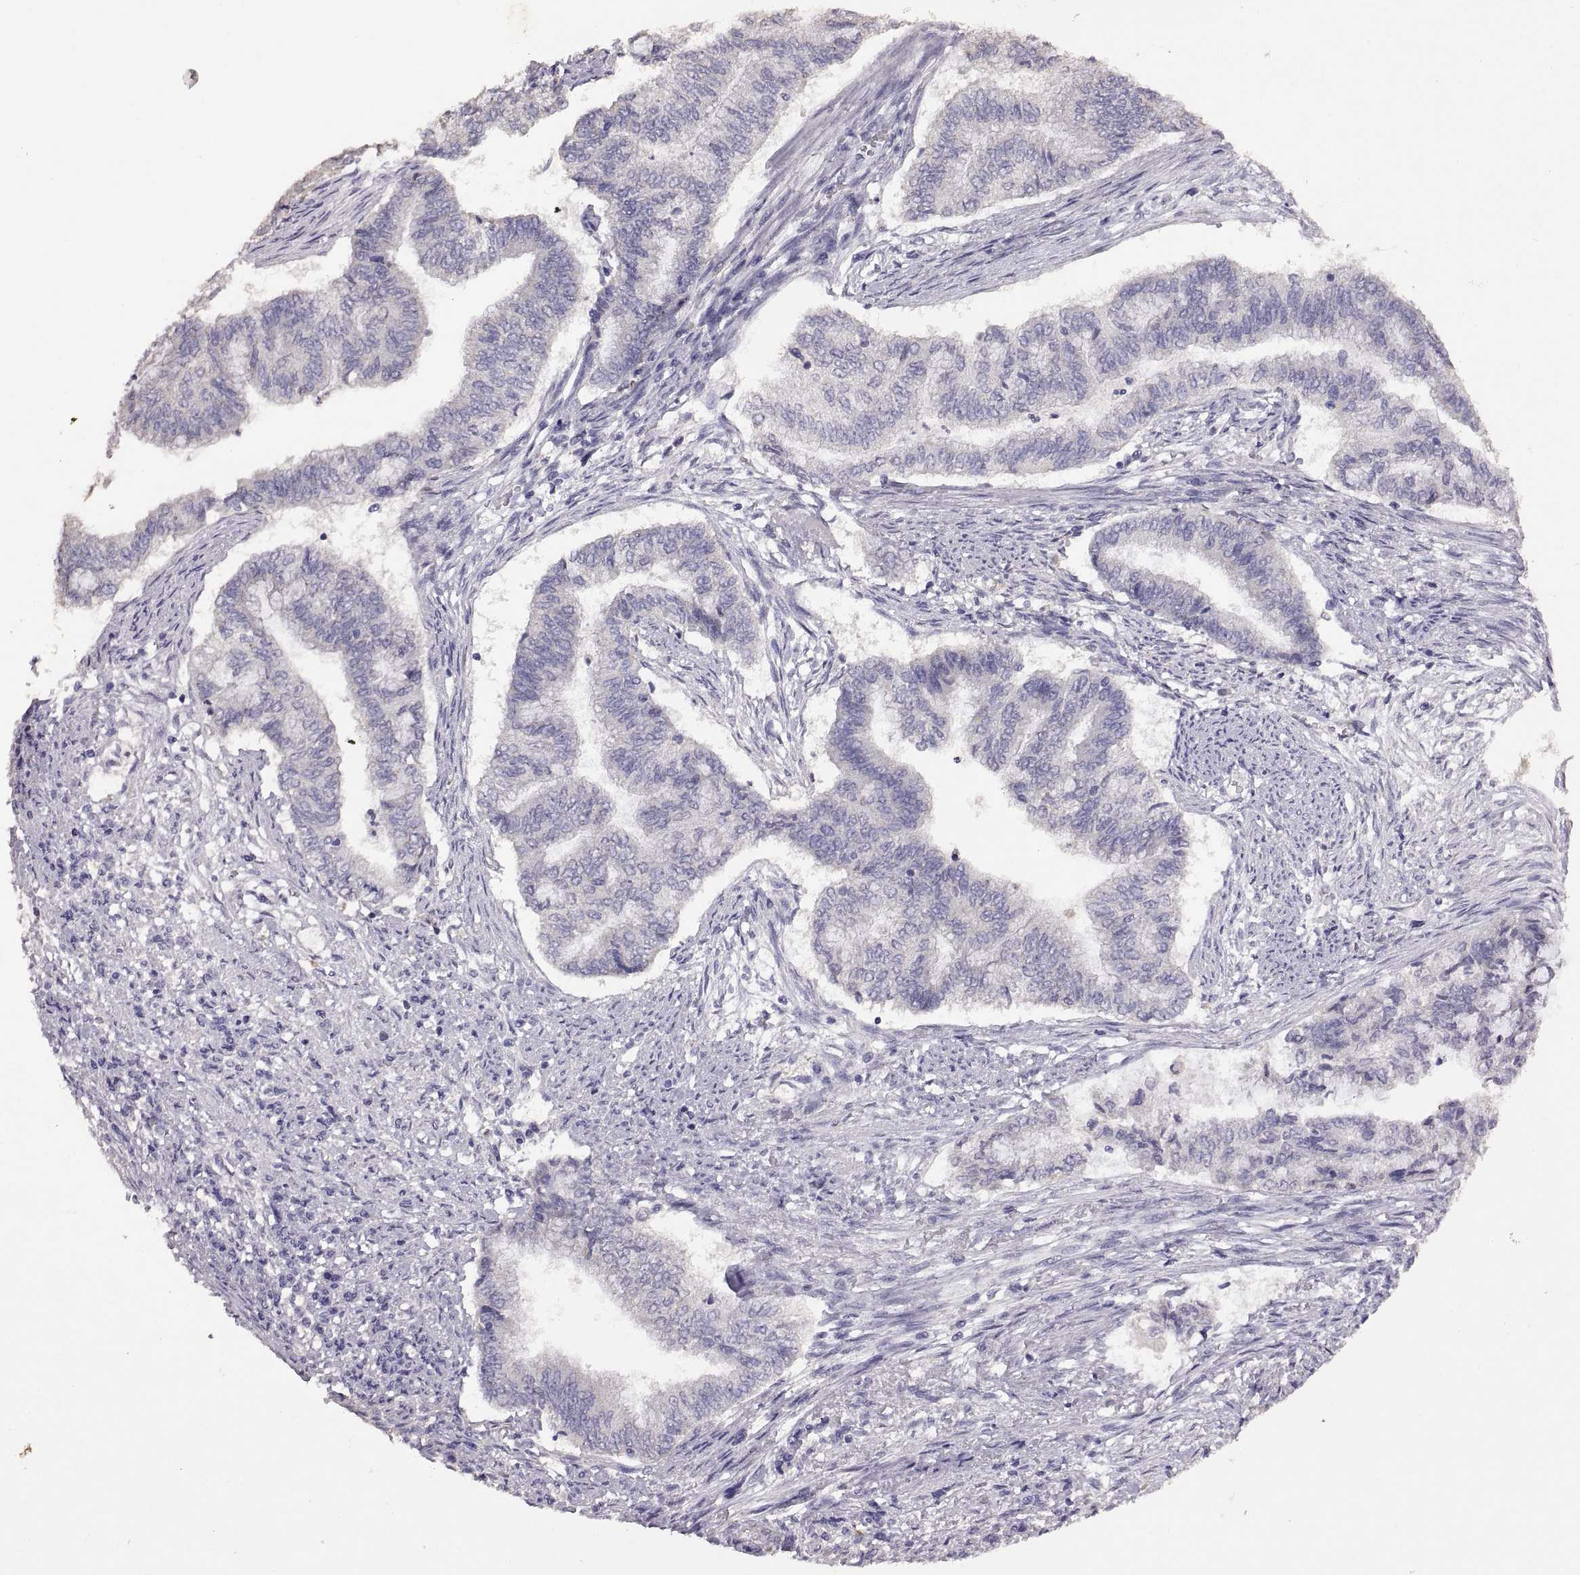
{"staining": {"intensity": "negative", "quantity": "none", "location": "none"}, "tissue": "endometrial cancer", "cell_type": "Tumor cells", "image_type": "cancer", "snomed": [{"axis": "morphology", "description": "Adenocarcinoma, NOS"}, {"axis": "topography", "description": "Endometrium"}], "caption": "DAB immunohistochemical staining of adenocarcinoma (endometrial) displays no significant expression in tumor cells. (IHC, brightfield microscopy, high magnification).", "gene": "DEFB136", "patient": {"sex": "female", "age": 65}}